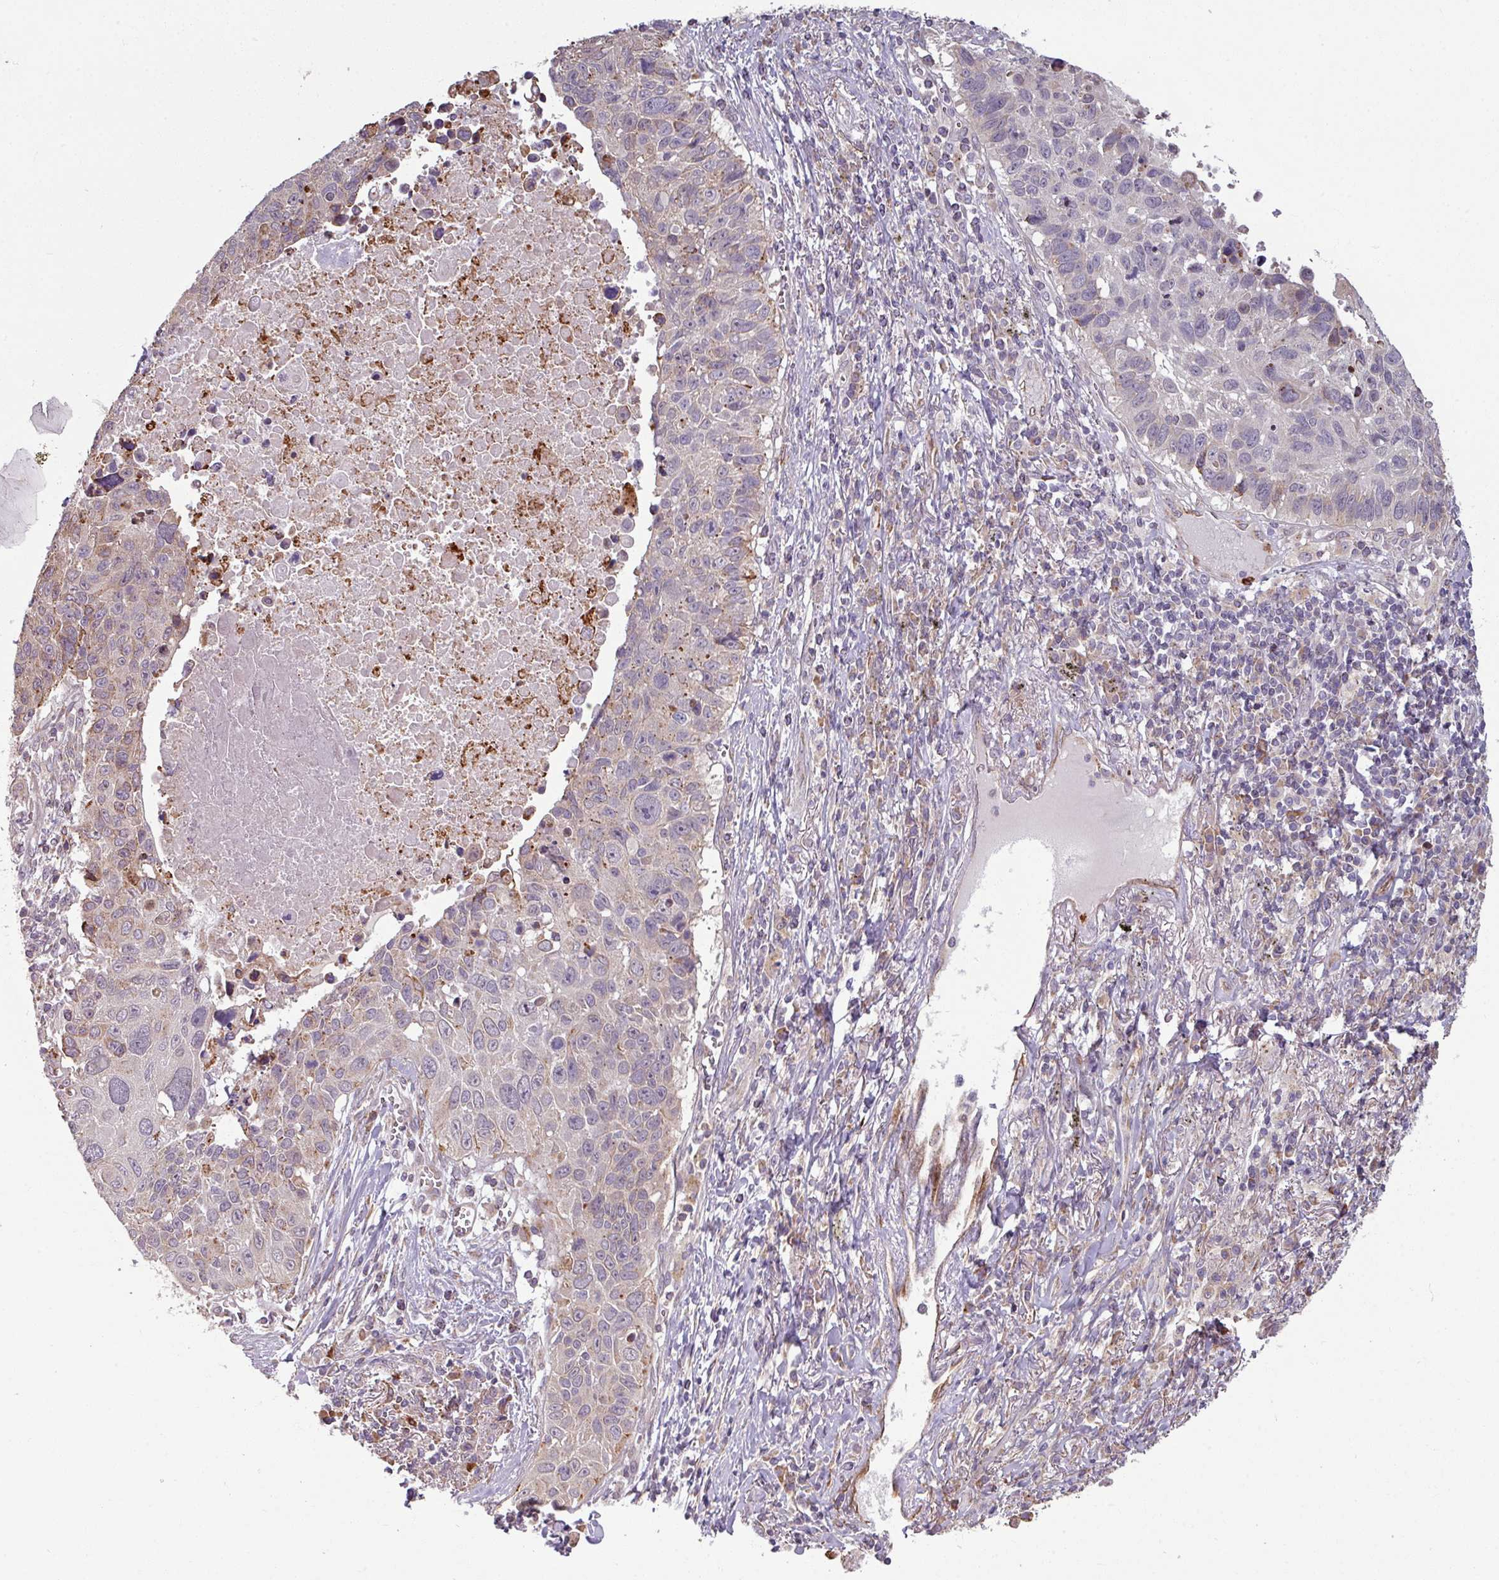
{"staining": {"intensity": "weak", "quantity": "<25%", "location": "cytoplasmic/membranous"}, "tissue": "lung cancer", "cell_type": "Tumor cells", "image_type": "cancer", "snomed": [{"axis": "morphology", "description": "Squamous cell carcinoma, NOS"}, {"axis": "topography", "description": "Lung"}], "caption": "Immunohistochemical staining of human lung squamous cell carcinoma displays no significant expression in tumor cells.", "gene": "MAGT1", "patient": {"sex": "male", "age": 66}}